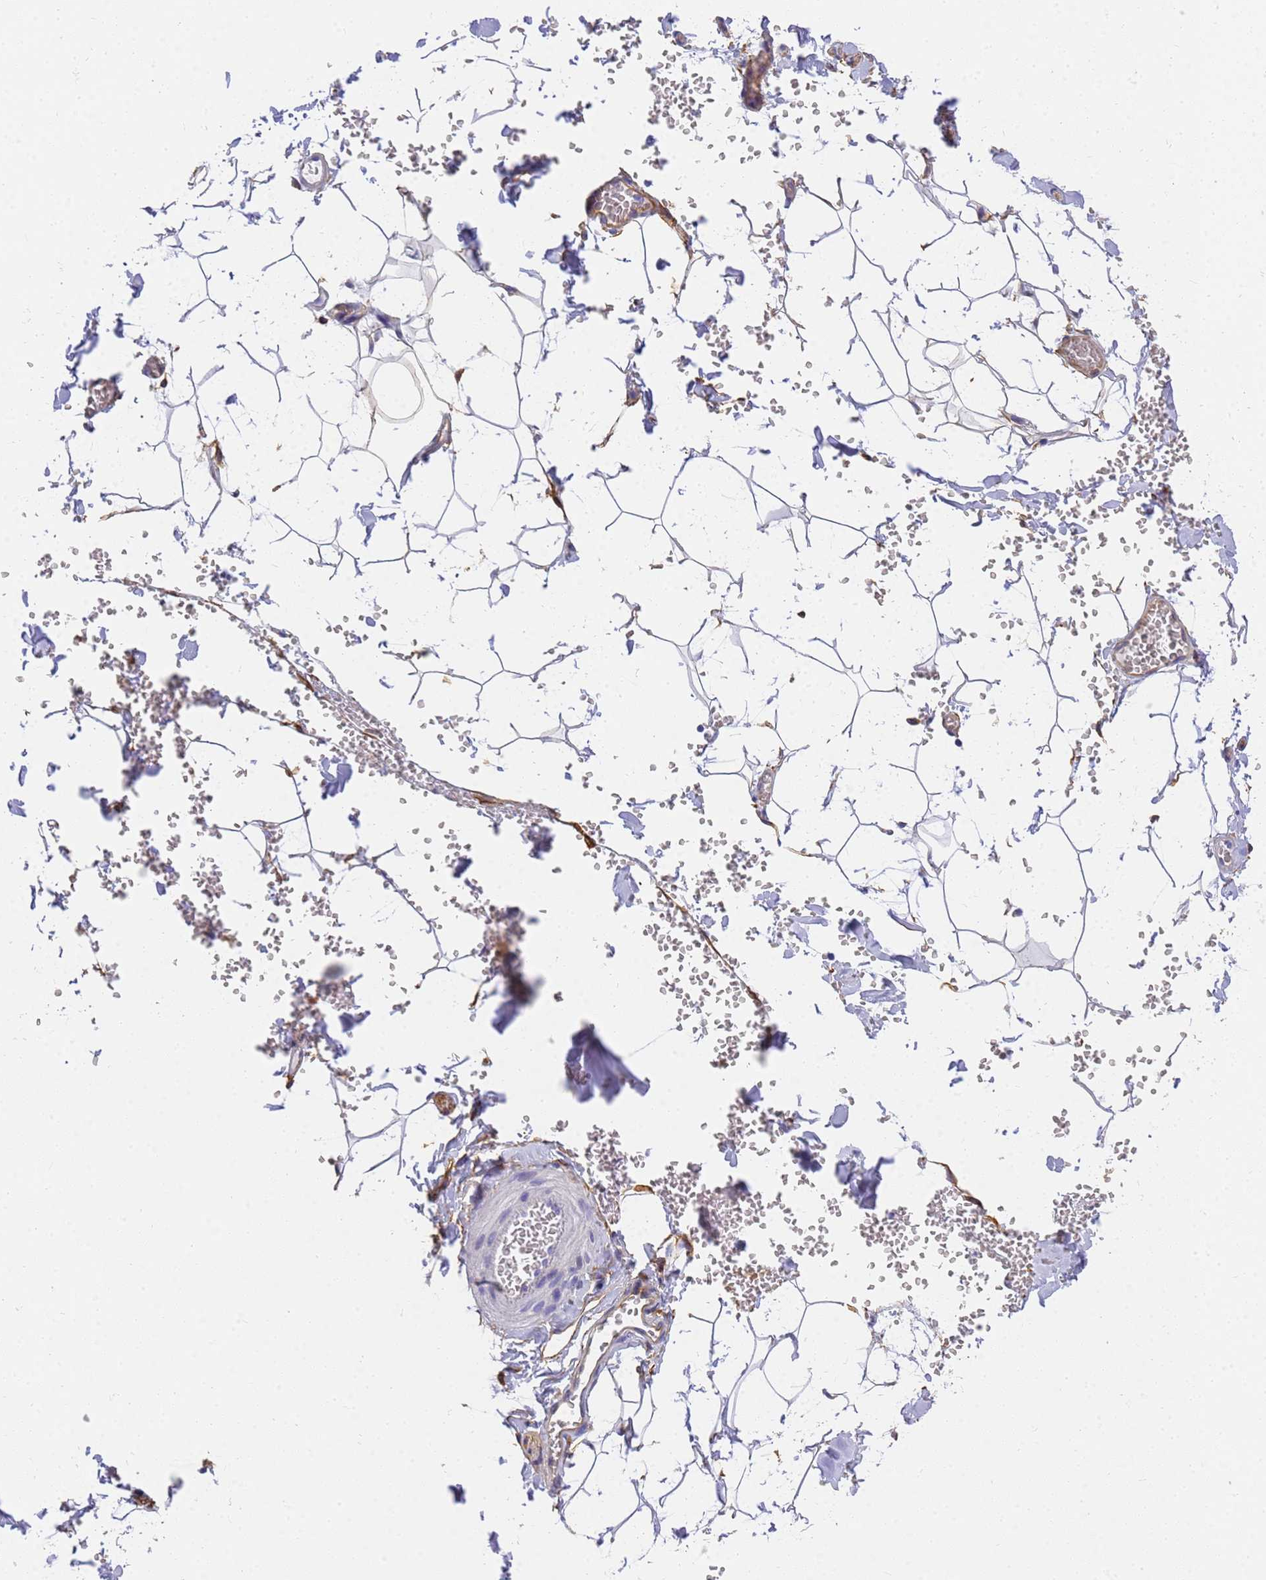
{"staining": {"intensity": "negative", "quantity": "none", "location": "none"}, "tissue": "adipose tissue", "cell_type": "Adipocytes", "image_type": "normal", "snomed": [{"axis": "morphology", "description": "Normal tissue, NOS"}, {"axis": "topography", "description": "Gallbladder"}, {"axis": "topography", "description": "Peripheral nerve tissue"}], "caption": "IHC micrograph of normal adipose tissue: adipose tissue stained with DAB (3,3'-diaminobenzidine) exhibits no significant protein expression in adipocytes. Brightfield microscopy of IHC stained with DAB (3,3'-diaminobenzidine) (brown) and hematoxylin (blue), captured at high magnification.", "gene": "MVB12A", "patient": {"sex": "male", "age": 38}}